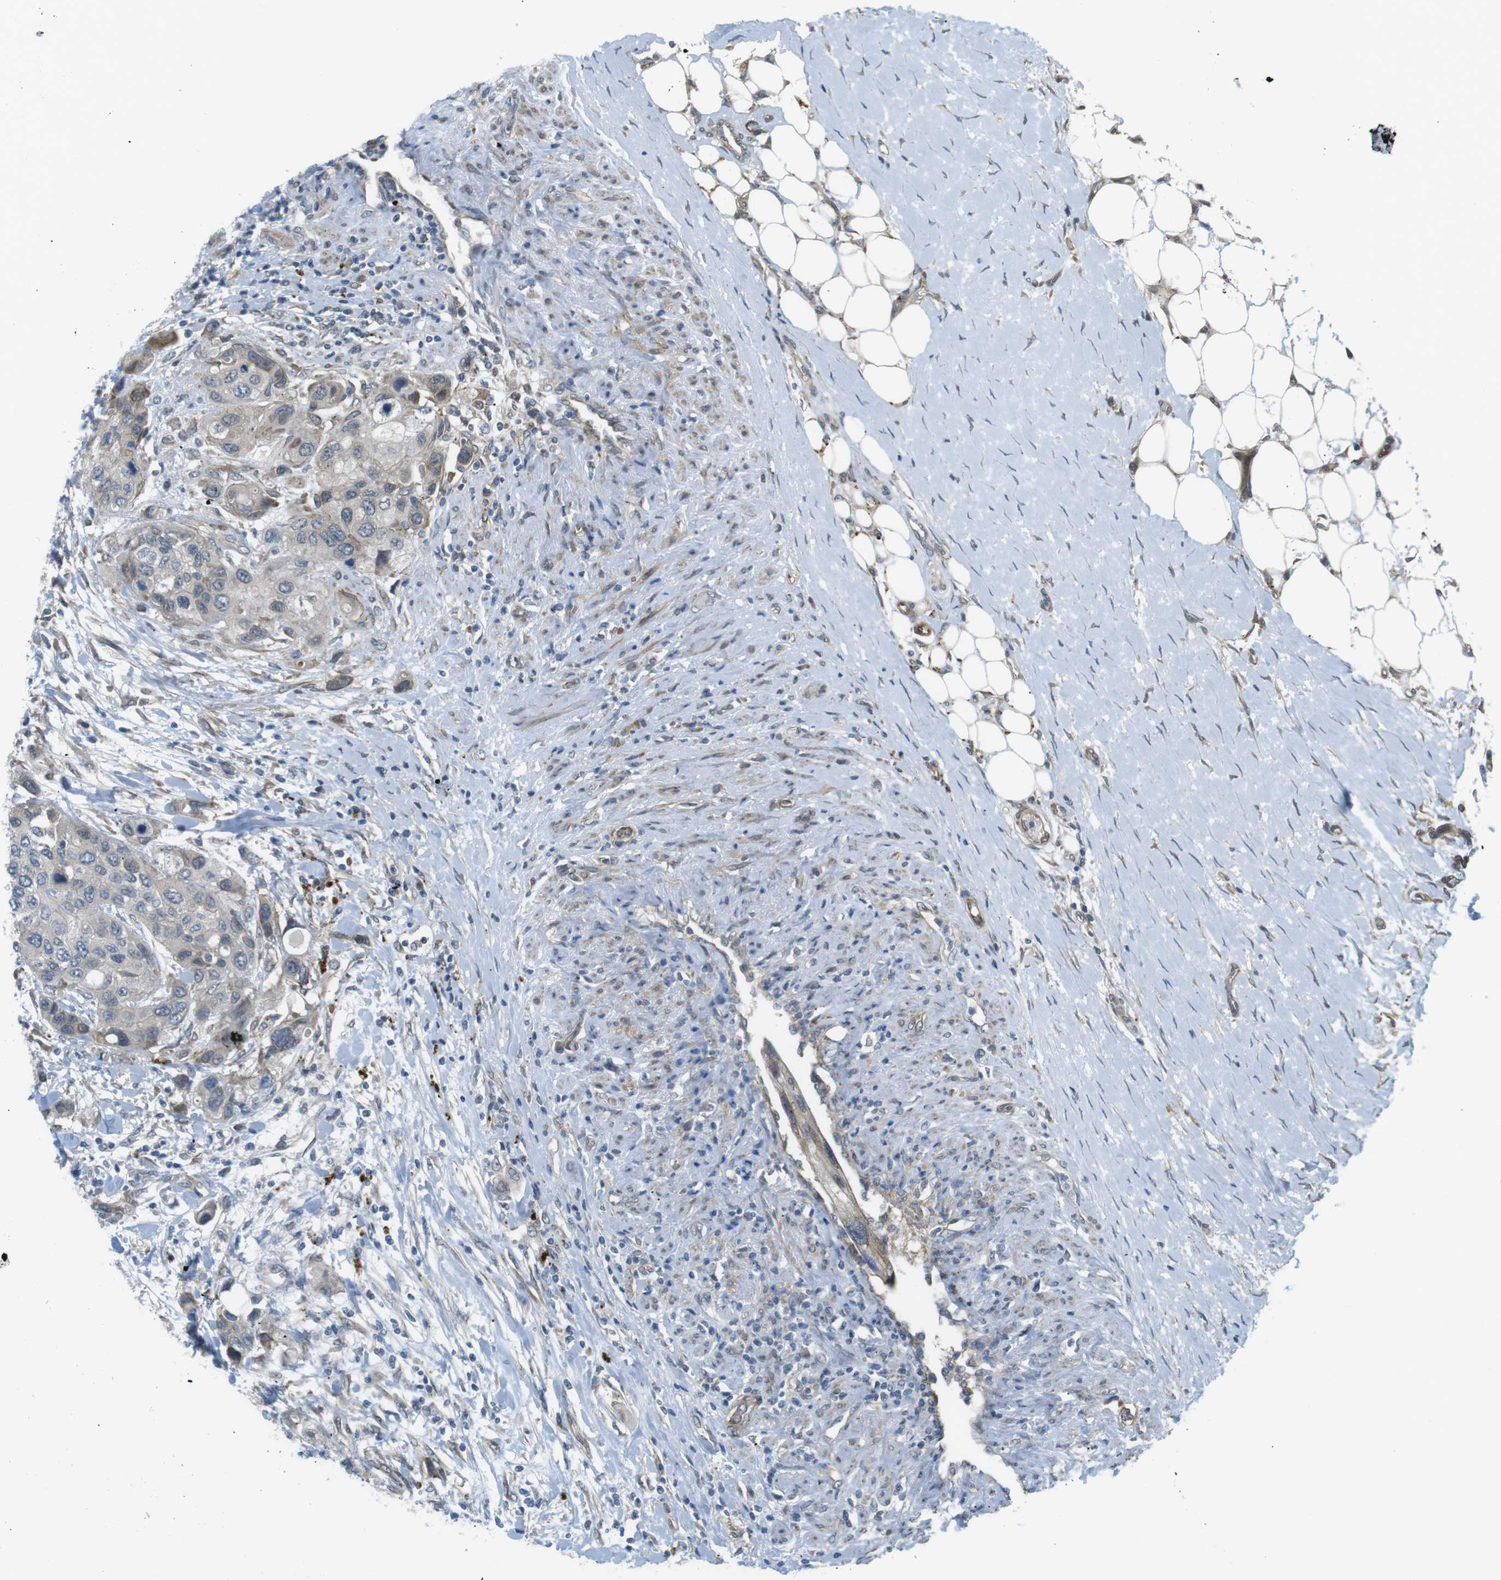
{"staining": {"intensity": "weak", "quantity": "<25%", "location": "cytoplasmic/membranous"}, "tissue": "urothelial cancer", "cell_type": "Tumor cells", "image_type": "cancer", "snomed": [{"axis": "morphology", "description": "Urothelial carcinoma, High grade"}, {"axis": "topography", "description": "Urinary bladder"}], "caption": "Immunohistochemistry (IHC) histopathology image of human urothelial cancer stained for a protein (brown), which reveals no expression in tumor cells. Nuclei are stained in blue.", "gene": "KANK2", "patient": {"sex": "female", "age": 56}}